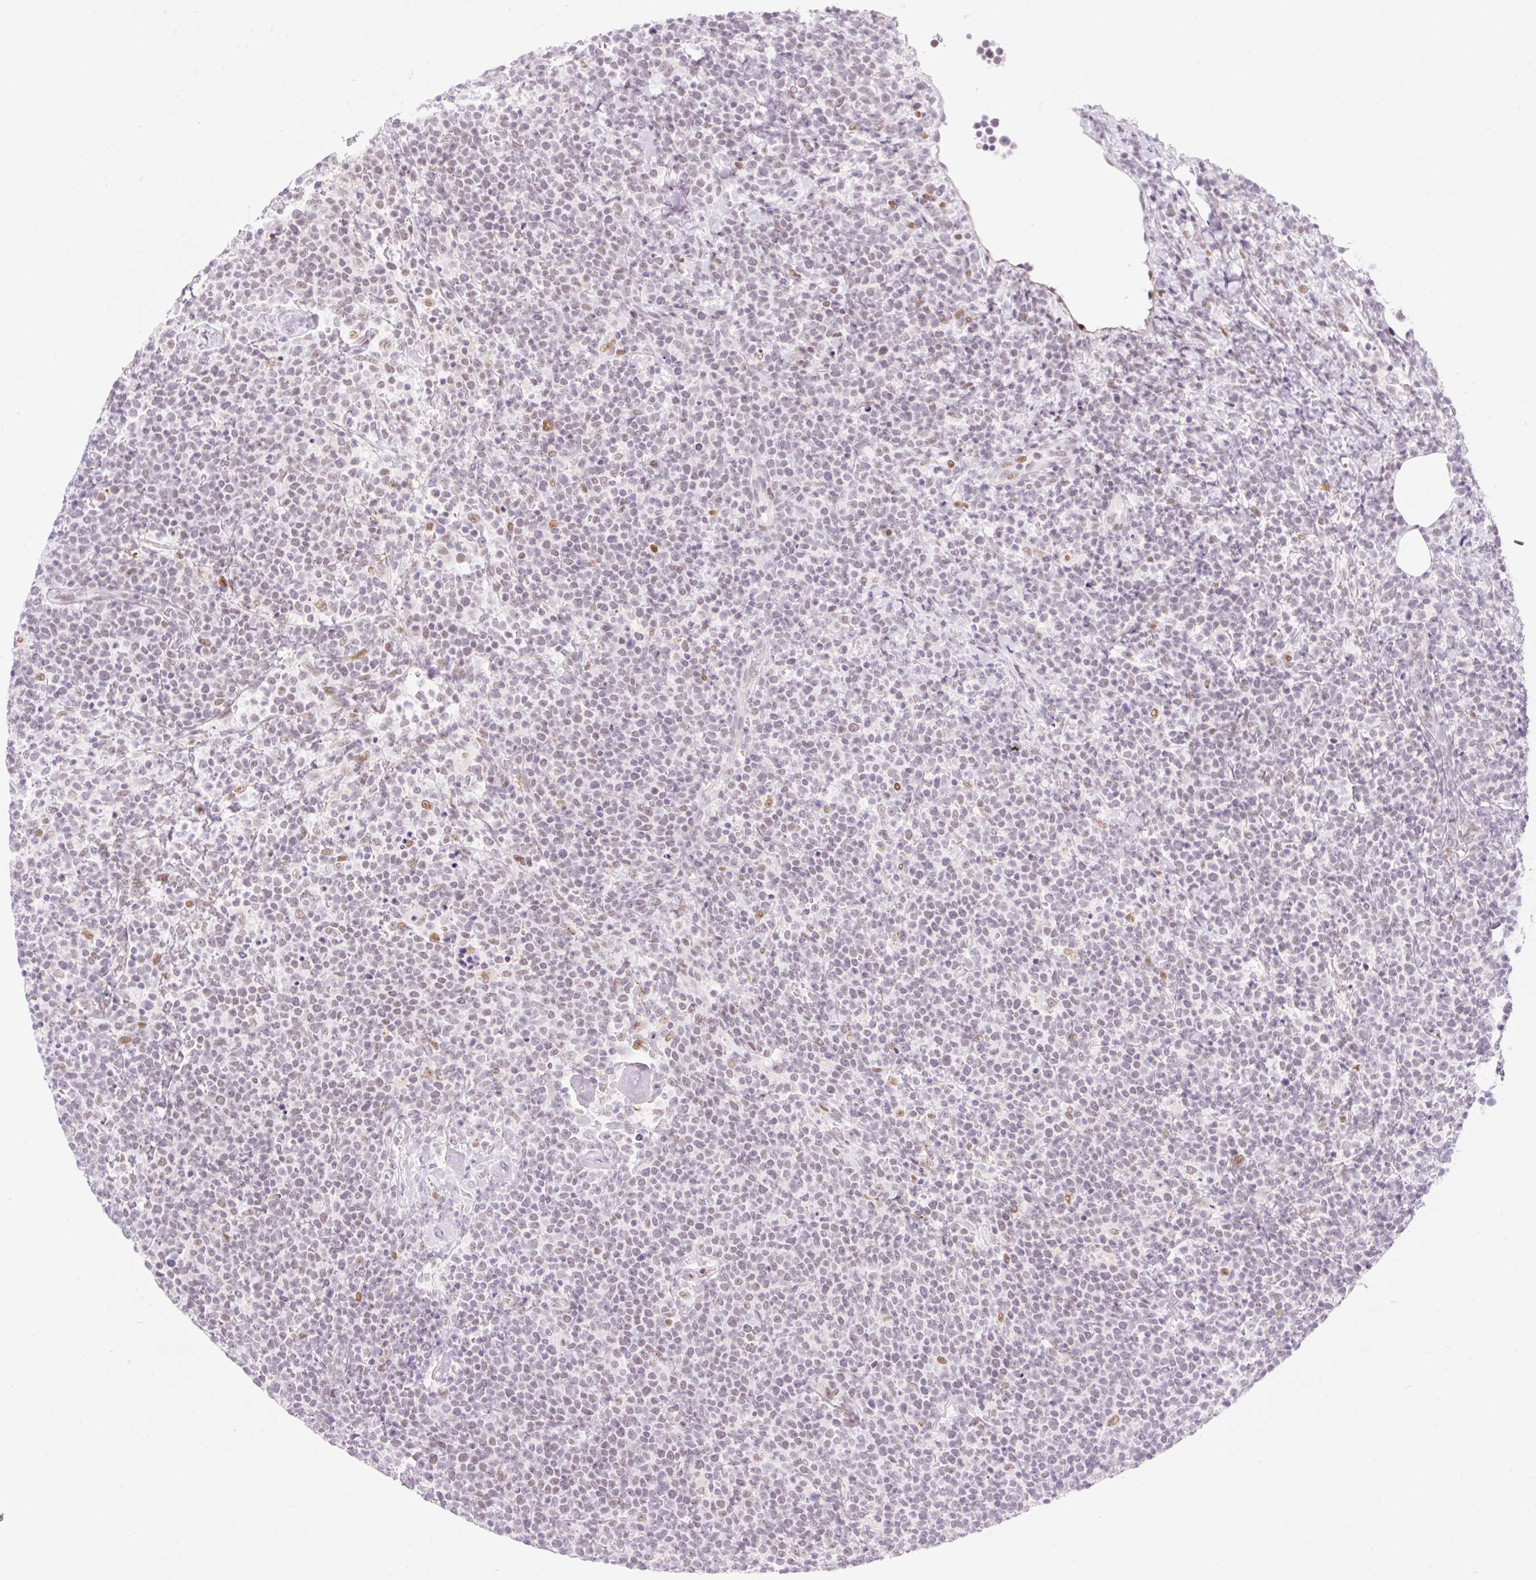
{"staining": {"intensity": "weak", "quantity": "<25%", "location": "nuclear"}, "tissue": "lymphoma", "cell_type": "Tumor cells", "image_type": "cancer", "snomed": [{"axis": "morphology", "description": "Malignant lymphoma, non-Hodgkin's type, High grade"}, {"axis": "topography", "description": "Lymph node"}], "caption": "Photomicrograph shows no protein positivity in tumor cells of high-grade malignant lymphoma, non-Hodgkin's type tissue. (DAB immunohistochemistry (IHC) visualized using brightfield microscopy, high magnification).", "gene": "H2BW1", "patient": {"sex": "male", "age": 61}}